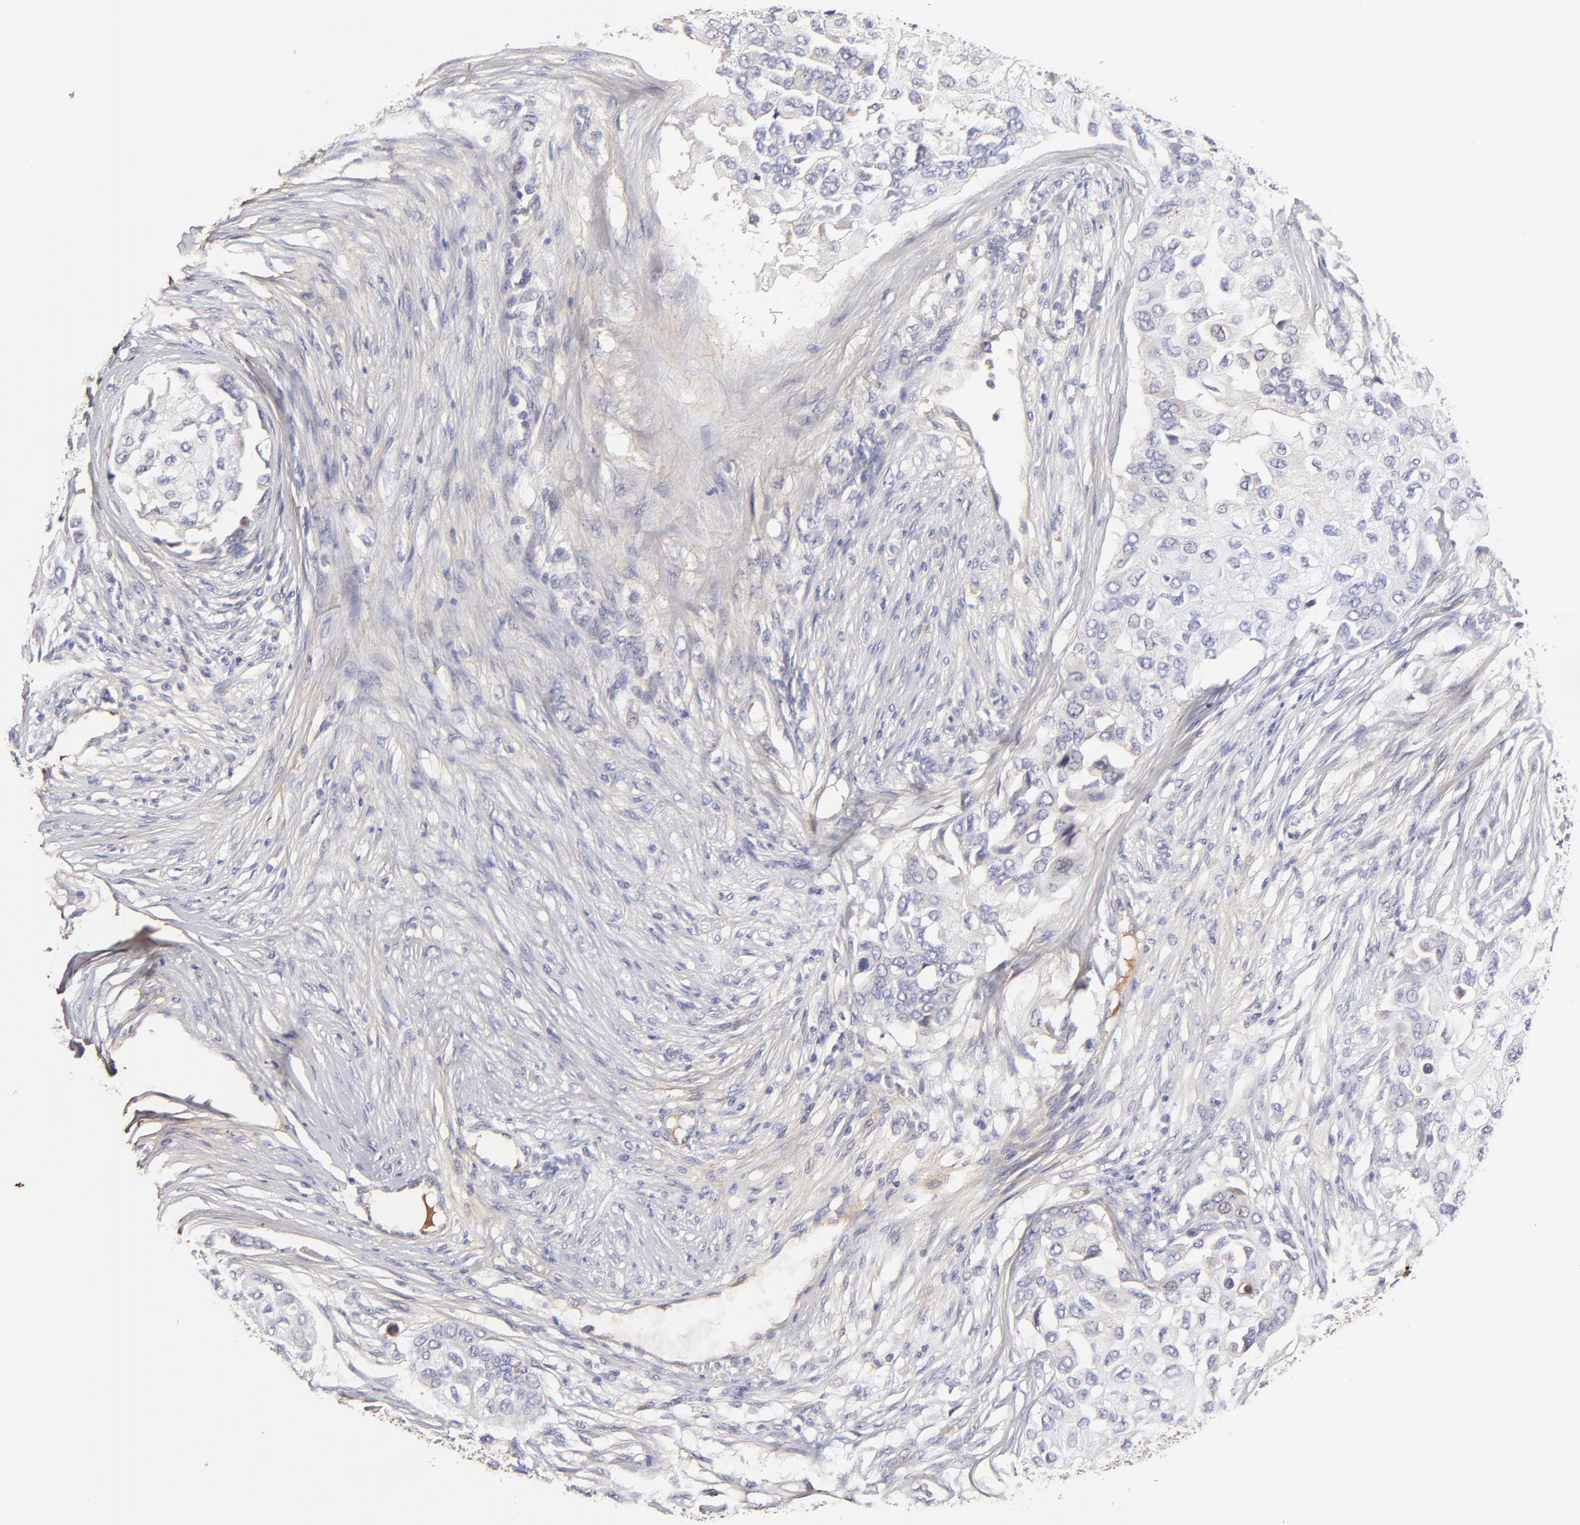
{"staining": {"intensity": "negative", "quantity": "none", "location": "none"}, "tissue": "breast cancer", "cell_type": "Tumor cells", "image_type": "cancer", "snomed": [{"axis": "morphology", "description": "Normal tissue, NOS"}, {"axis": "morphology", "description": "Duct carcinoma"}, {"axis": "topography", "description": "Breast"}], "caption": "Human breast infiltrating ductal carcinoma stained for a protein using IHC reveals no expression in tumor cells.", "gene": "BTG2", "patient": {"sex": "female", "age": 49}}